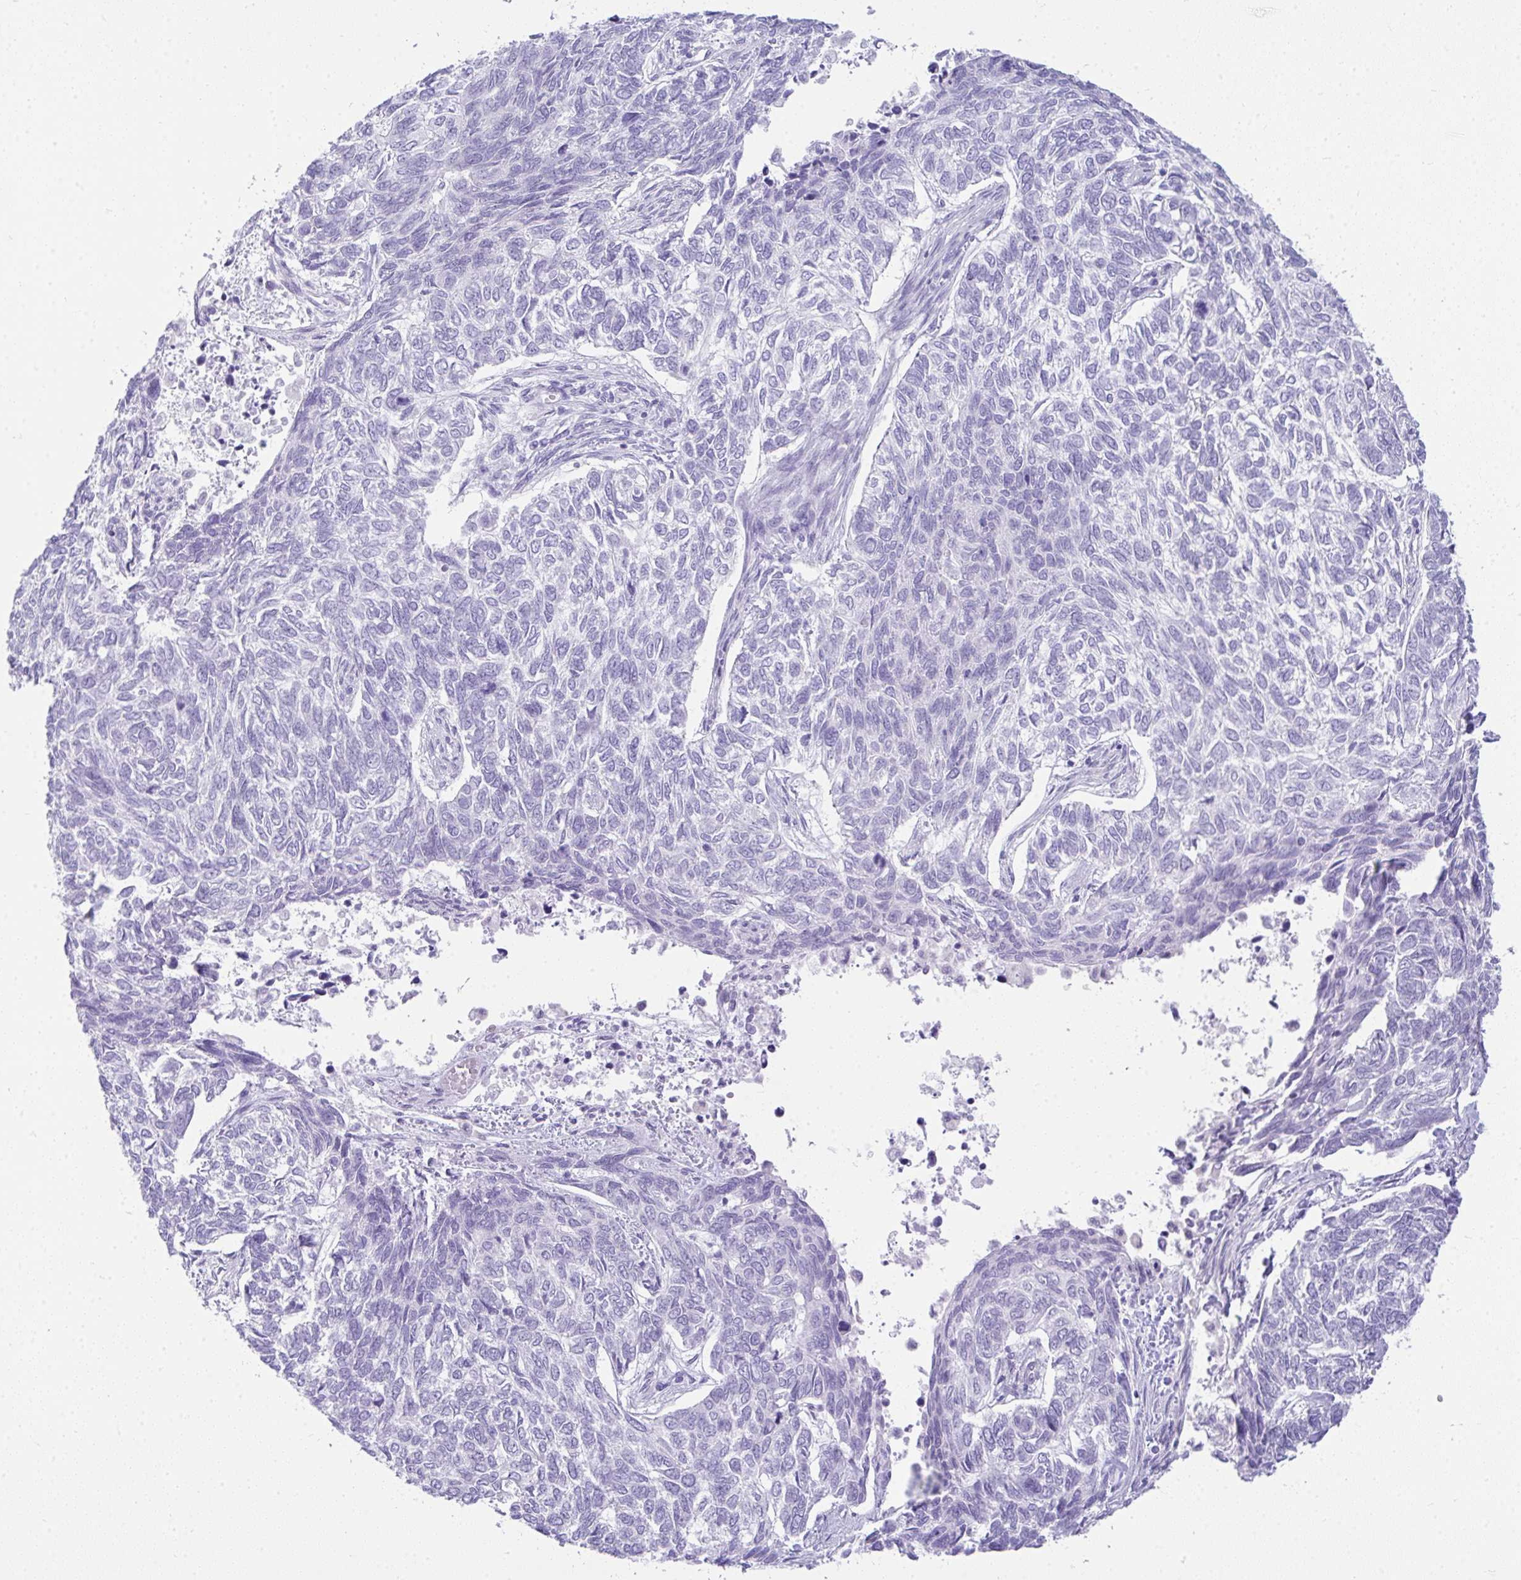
{"staining": {"intensity": "negative", "quantity": "none", "location": "none"}, "tissue": "skin cancer", "cell_type": "Tumor cells", "image_type": "cancer", "snomed": [{"axis": "morphology", "description": "Basal cell carcinoma"}, {"axis": "topography", "description": "Skin"}], "caption": "Tumor cells show no significant protein expression in skin basal cell carcinoma.", "gene": "RASL10A", "patient": {"sex": "female", "age": 65}}